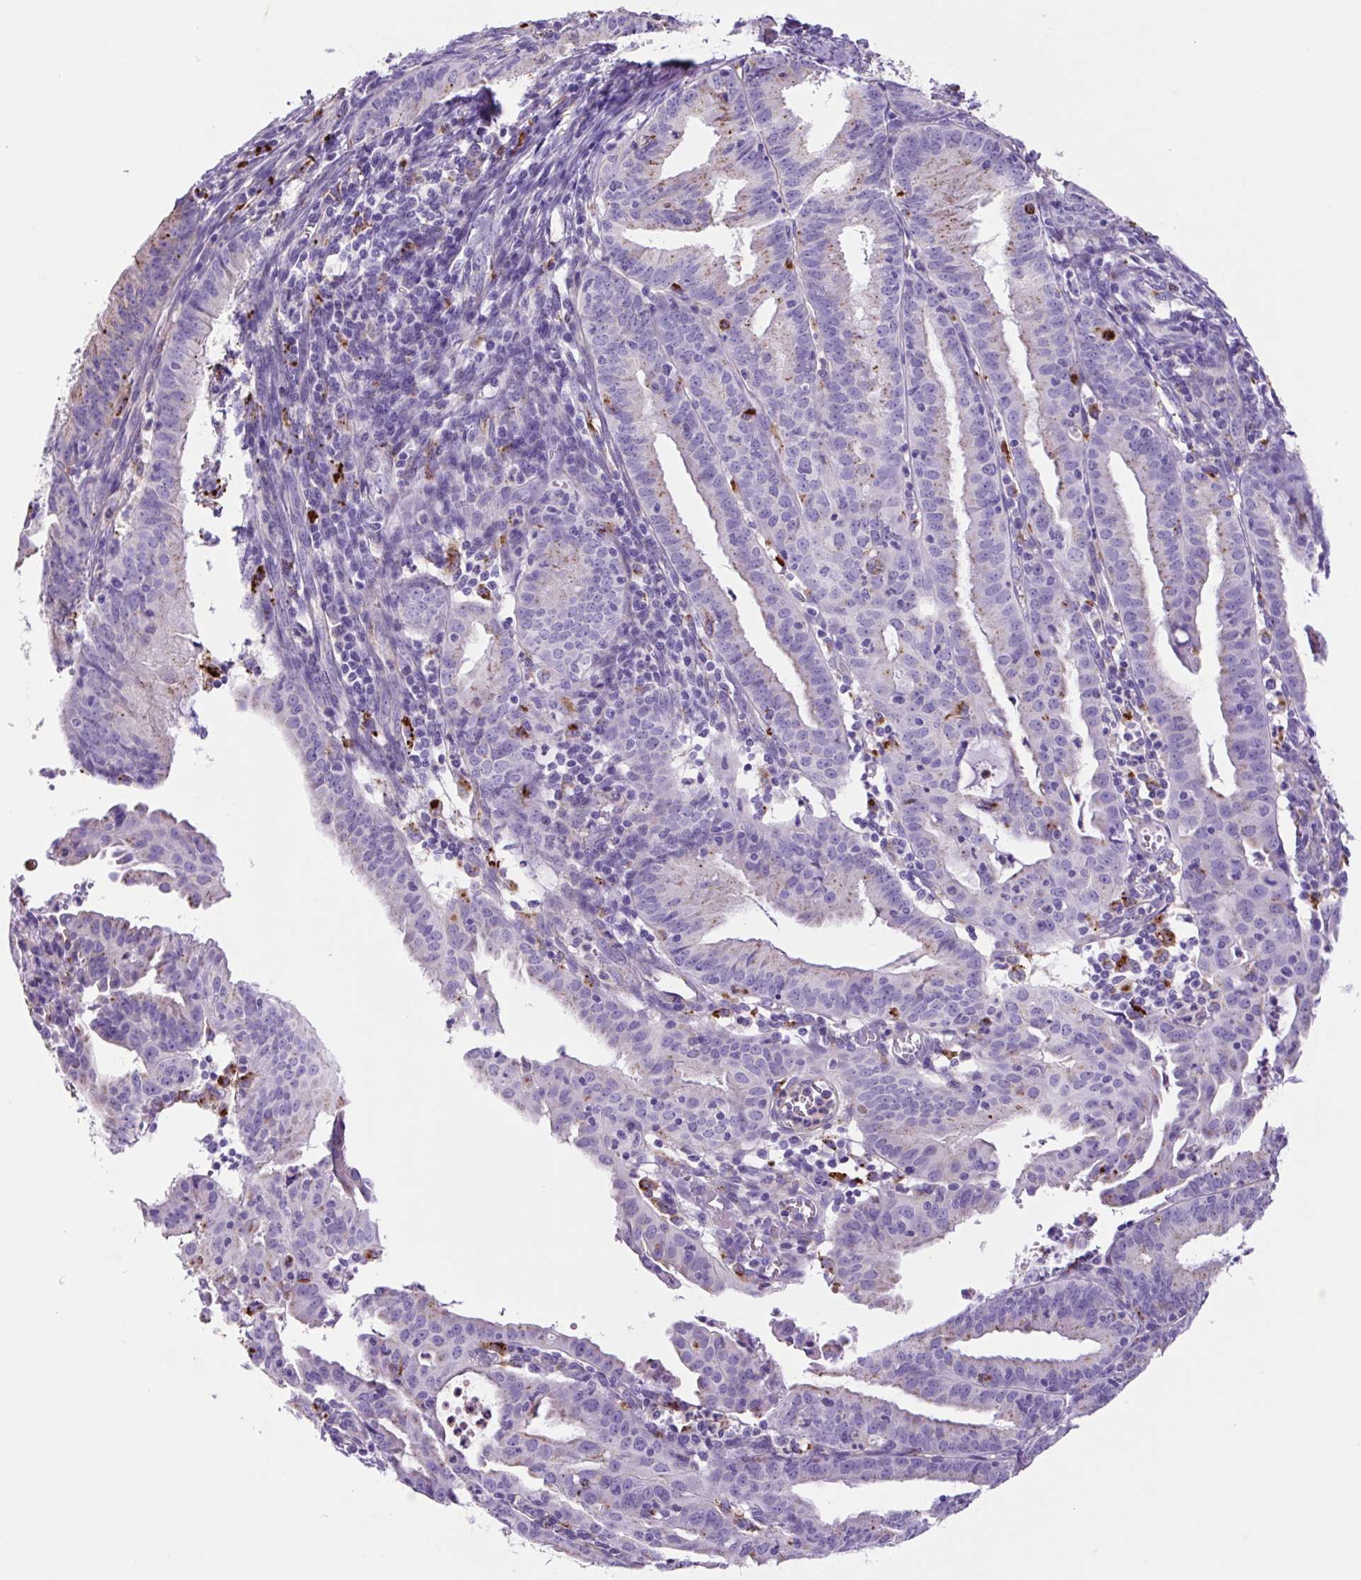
{"staining": {"intensity": "negative", "quantity": "none", "location": "none"}, "tissue": "endometrial cancer", "cell_type": "Tumor cells", "image_type": "cancer", "snomed": [{"axis": "morphology", "description": "Adenocarcinoma, NOS"}, {"axis": "topography", "description": "Endometrium"}], "caption": "The photomicrograph exhibits no staining of tumor cells in endometrial cancer.", "gene": "LCN10", "patient": {"sex": "female", "age": 60}}